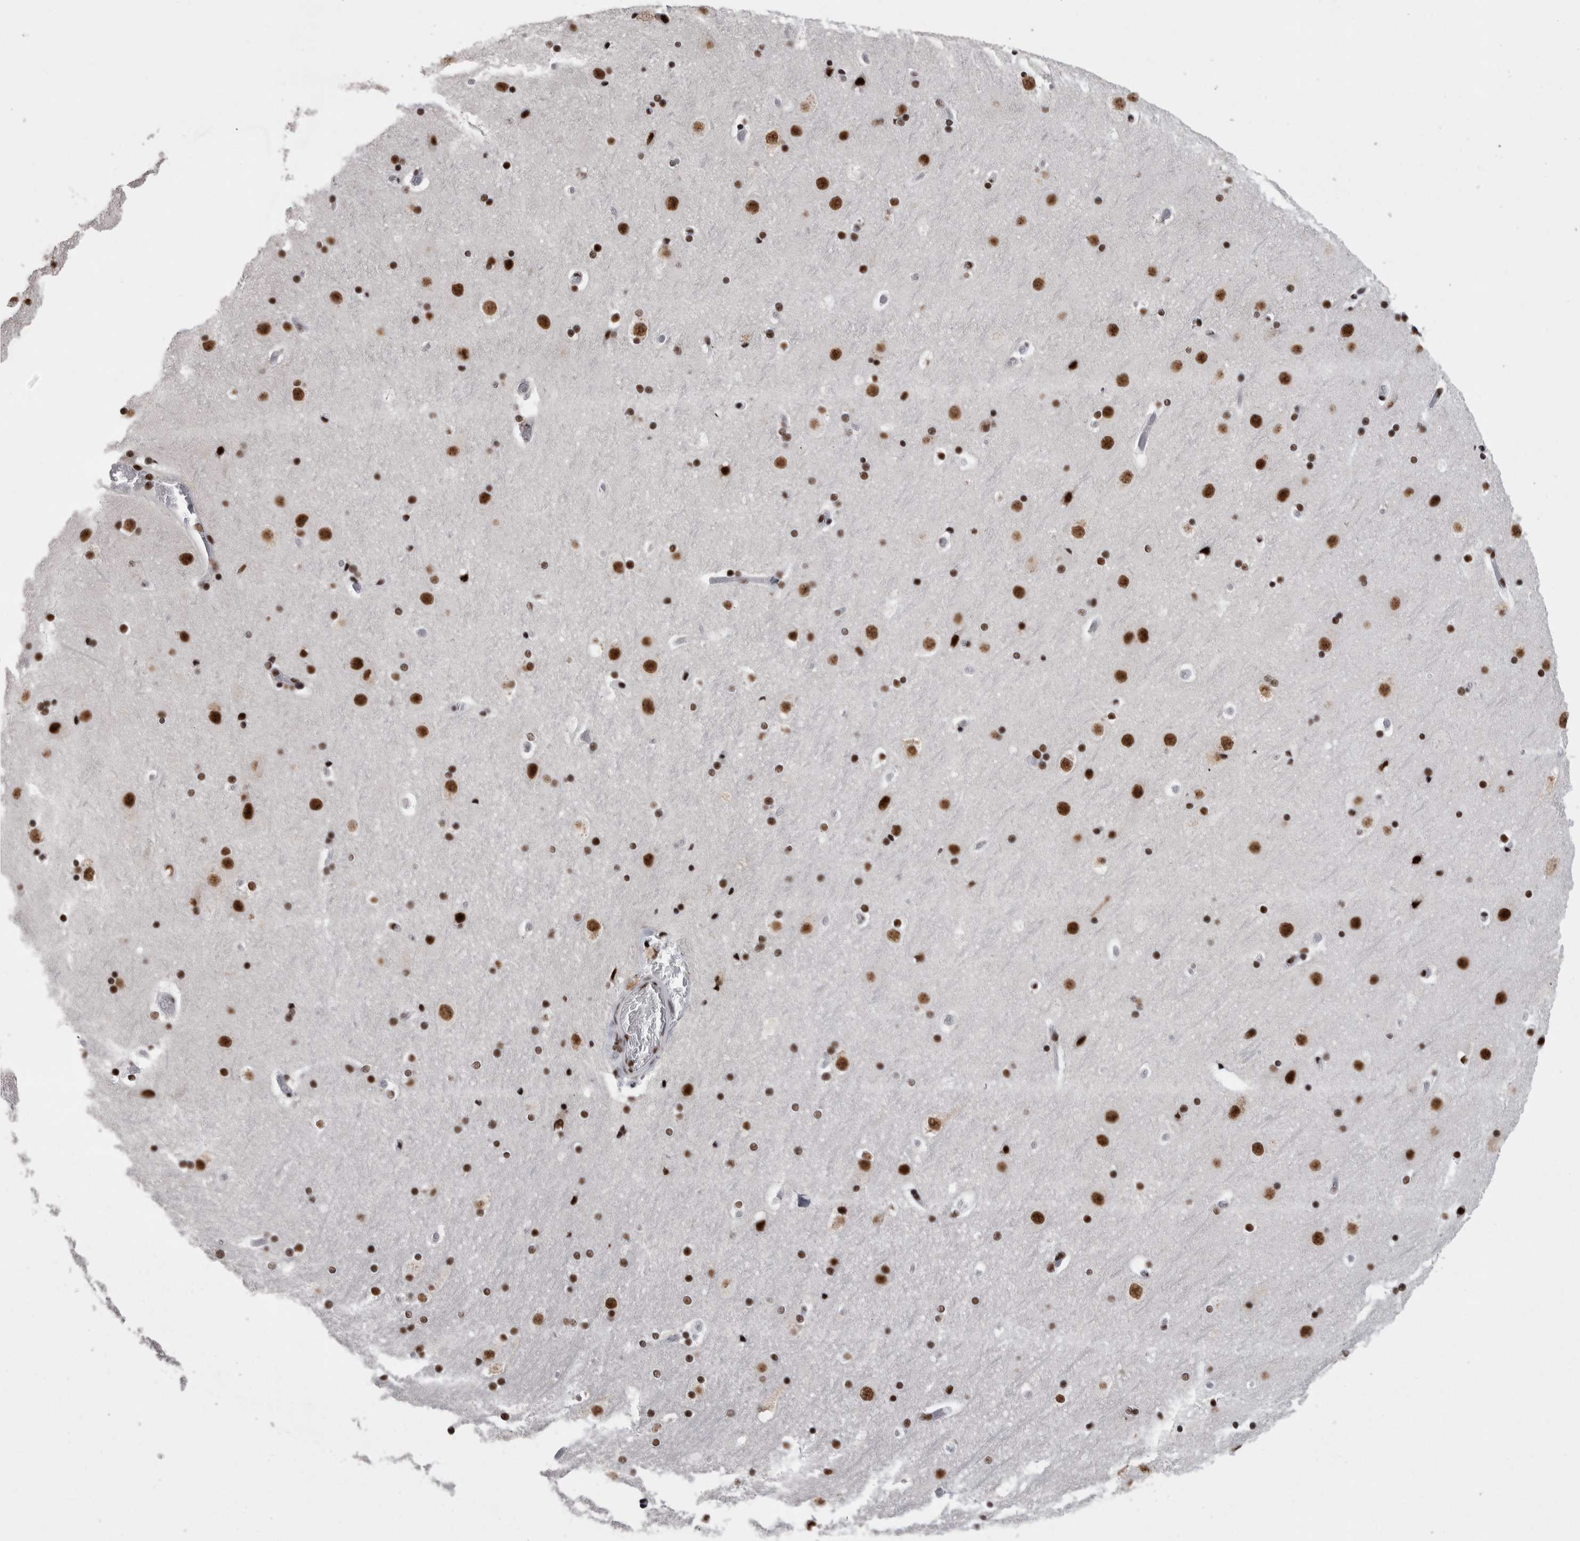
{"staining": {"intensity": "moderate", "quantity": "25%-75%", "location": "nuclear"}, "tissue": "cerebral cortex", "cell_type": "Endothelial cells", "image_type": "normal", "snomed": [{"axis": "morphology", "description": "Normal tissue, NOS"}, {"axis": "topography", "description": "Cerebral cortex"}], "caption": "Immunohistochemistry photomicrograph of normal cerebral cortex: cerebral cortex stained using IHC demonstrates medium levels of moderate protein expression localized specifically in the nuclear of endothelial cells, appearing as a nuclear brown color.", "gene": "SNRNP40", "patient": {"sex": "male", "age": 57}}